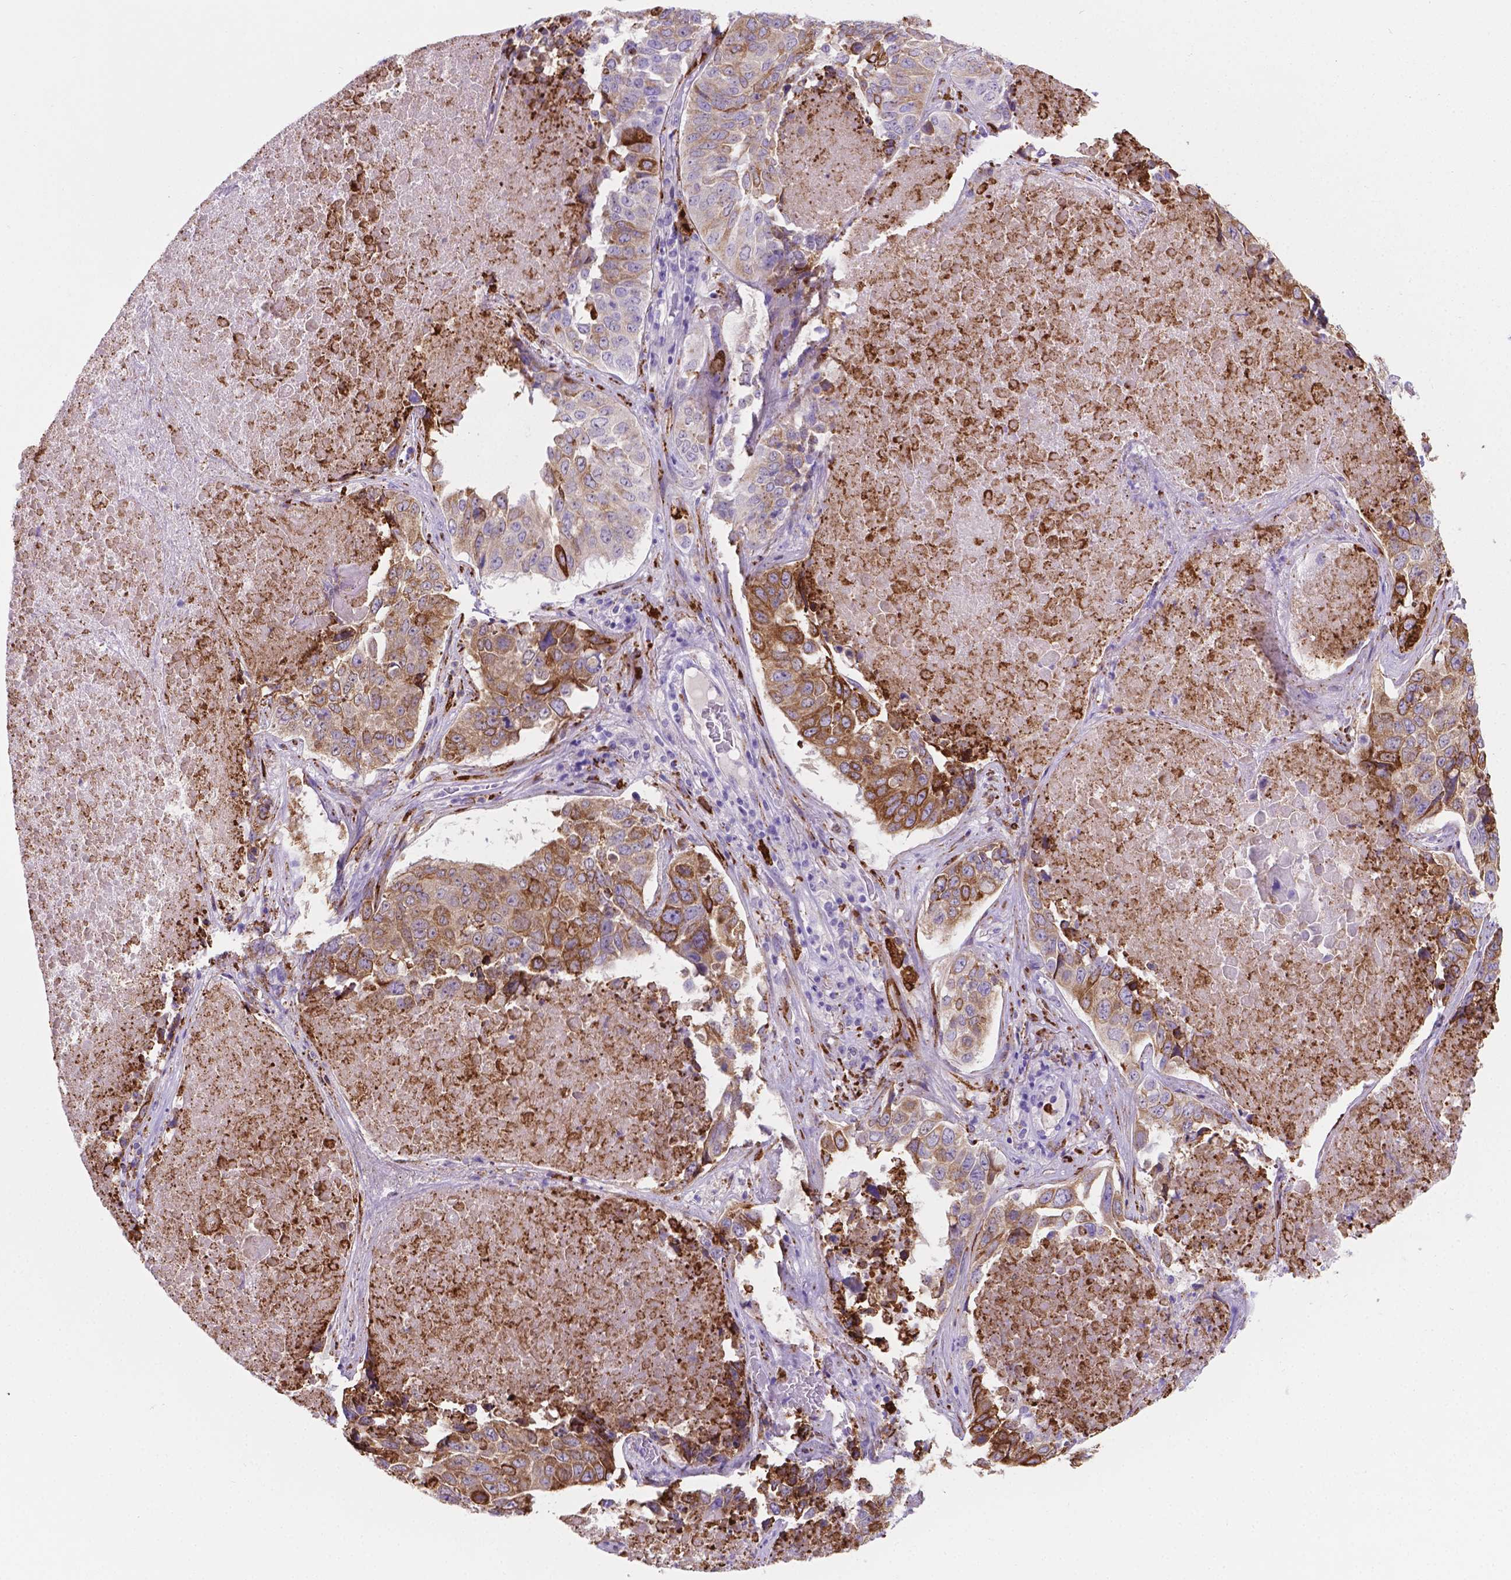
{"staining": {"intensity": "moderate", "quantity": "25%-75%", "location": "cytoplasmic/membranous"}, "tissue": "lung cancer", "cell_type": "Tumor cells", "image_type": "cancer", "snomed": [{"axis": "morphology", "description": "Normal tissue, NOS"}, {"axis": "morphology", "description": "Squamous cell carcinoma, NOS"}, {"axis": "topography", "description": "Bronchus"}, {"axis": "topography", "description": "Lung"}], "caption": "Protein expression analysis of human lung squamous cell carcinoma reveals moderate cytoplasmic/membranous positivity in approximately 25%-75% of tumor cells.", "gene": "MACF1", "patient": {"sex": "male", "age": 64}}